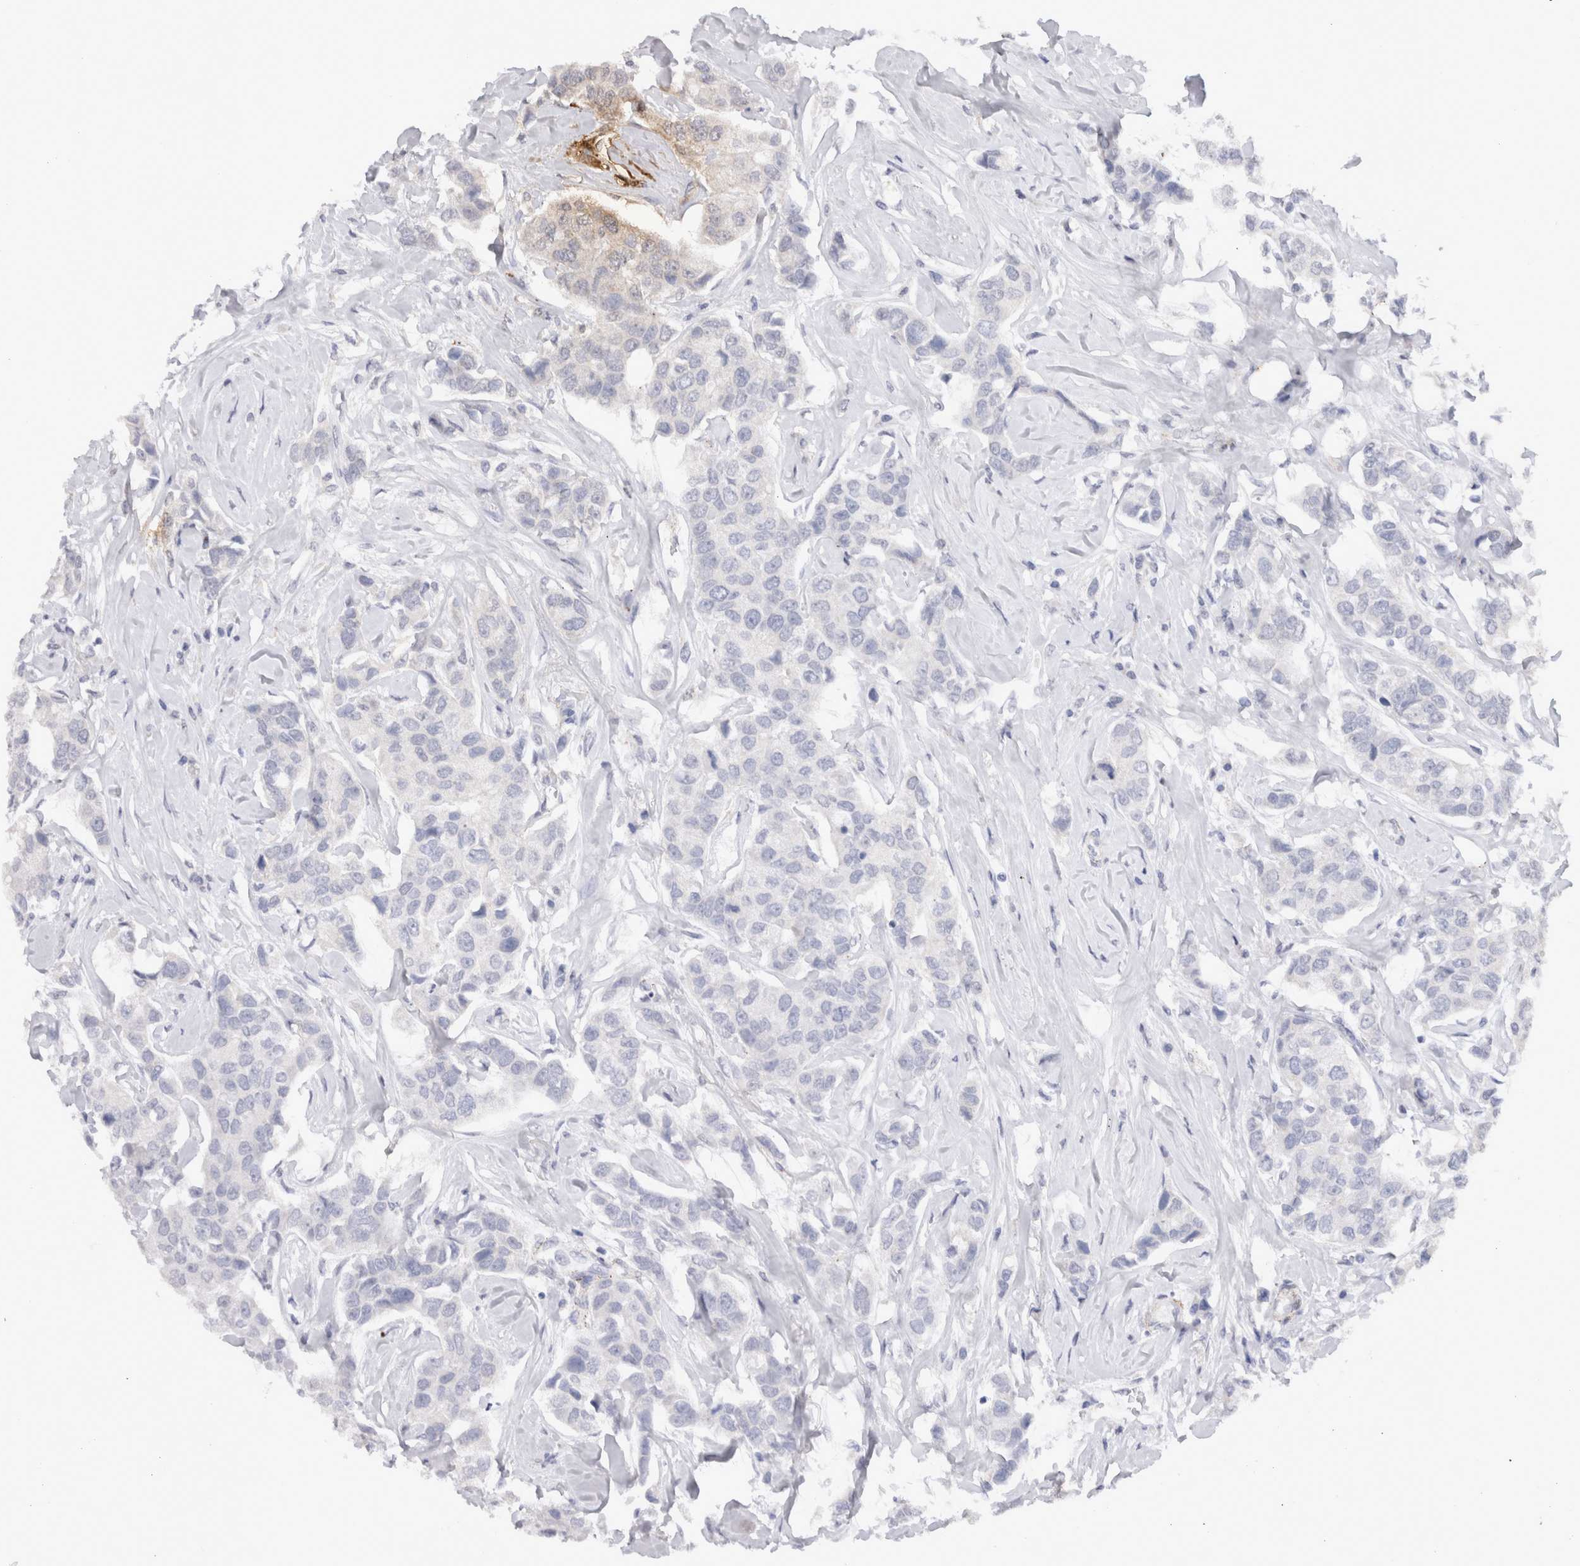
{"staining": {"intensity": "negative", "quantity": "none", "location": "none"}, "tissue": "breast cancer", "cell_type": "Tumor cells", "image_type": "cancer", "snomed": [{"axis": "morphology", "description": "Duct carcinoma"}, {"axis": "topography", "description": "Breast"}], "caption": "High power microscopy image of an IHC image of breast cancer, revealing no significant staining in tumor cells. Brightfield microscopy of IHC stained with DAB (brown) and hematoxylin (blue), captured at high magnification.", "gene": "CDH6", "patient": {"sex": "female", "age": 80}}